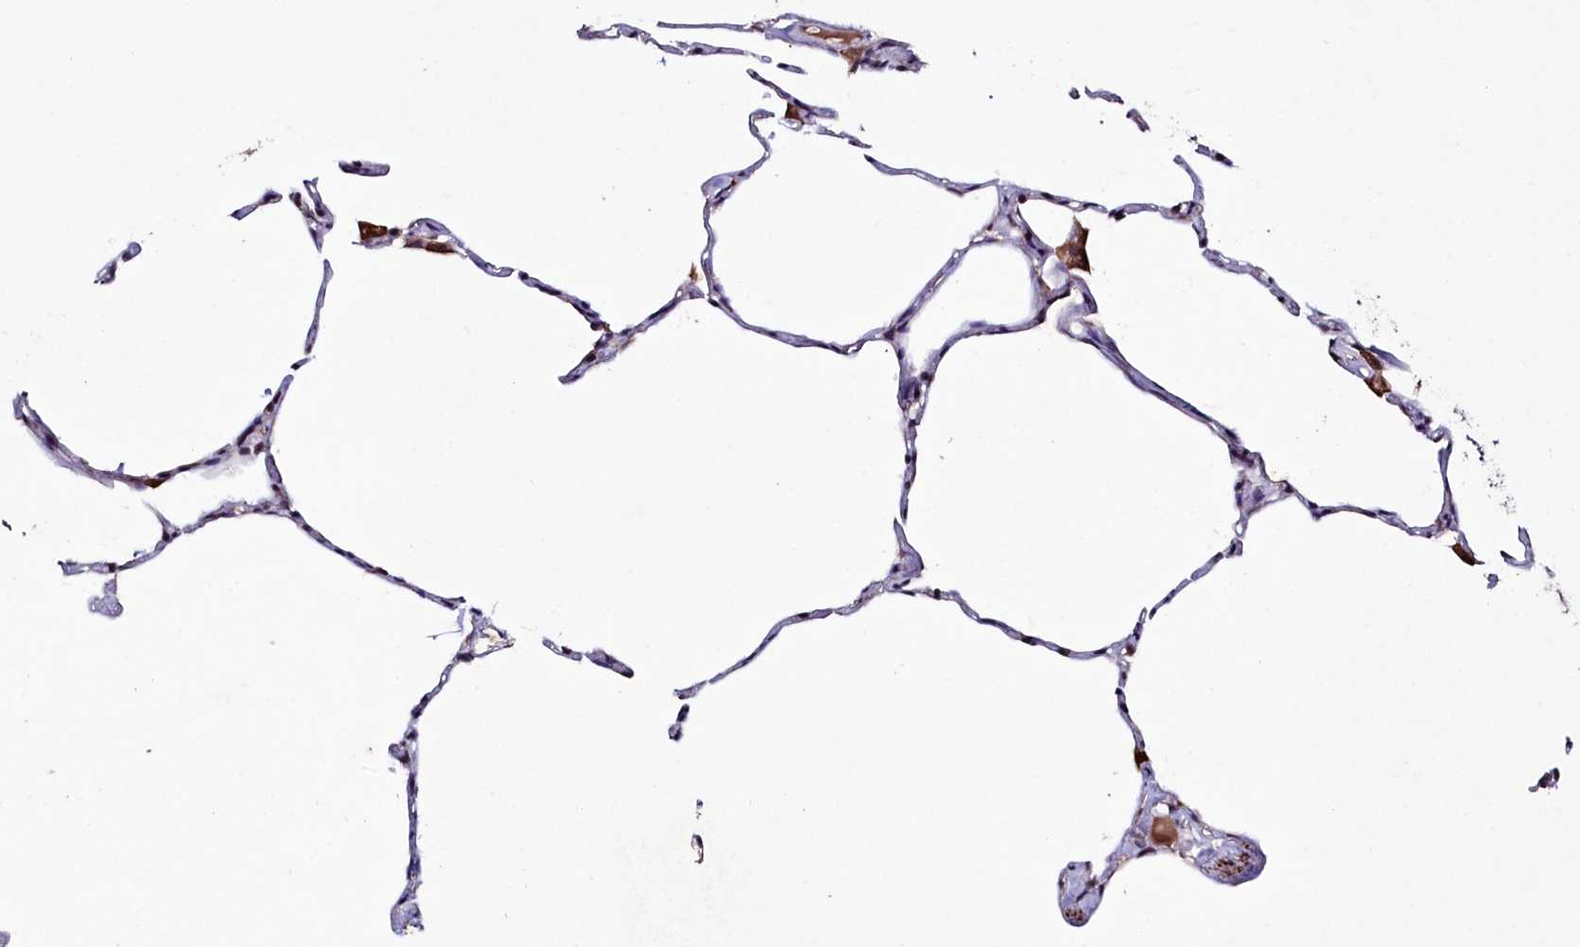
{"staining": {"intensity": "moderate", "quantity": "<25%", "location": "cytoplasmic/membranous"}, "tissue": "lung", "cell_type": "Alveolar cells", "image_type": "normal", "snomed": [{"axis": "morphology", "description": "Normal tissue, NOS"}, {"axis": "topography", "description": "Lung"}], "caption": "Moderate cytoplasmic/membranous expression for a protein is identified in approximately <25% of alveolar cells of benign lung using immunohistochemistry.", "gene": "AMBRA1", "patient": {"sex": "male", "age": 65}}